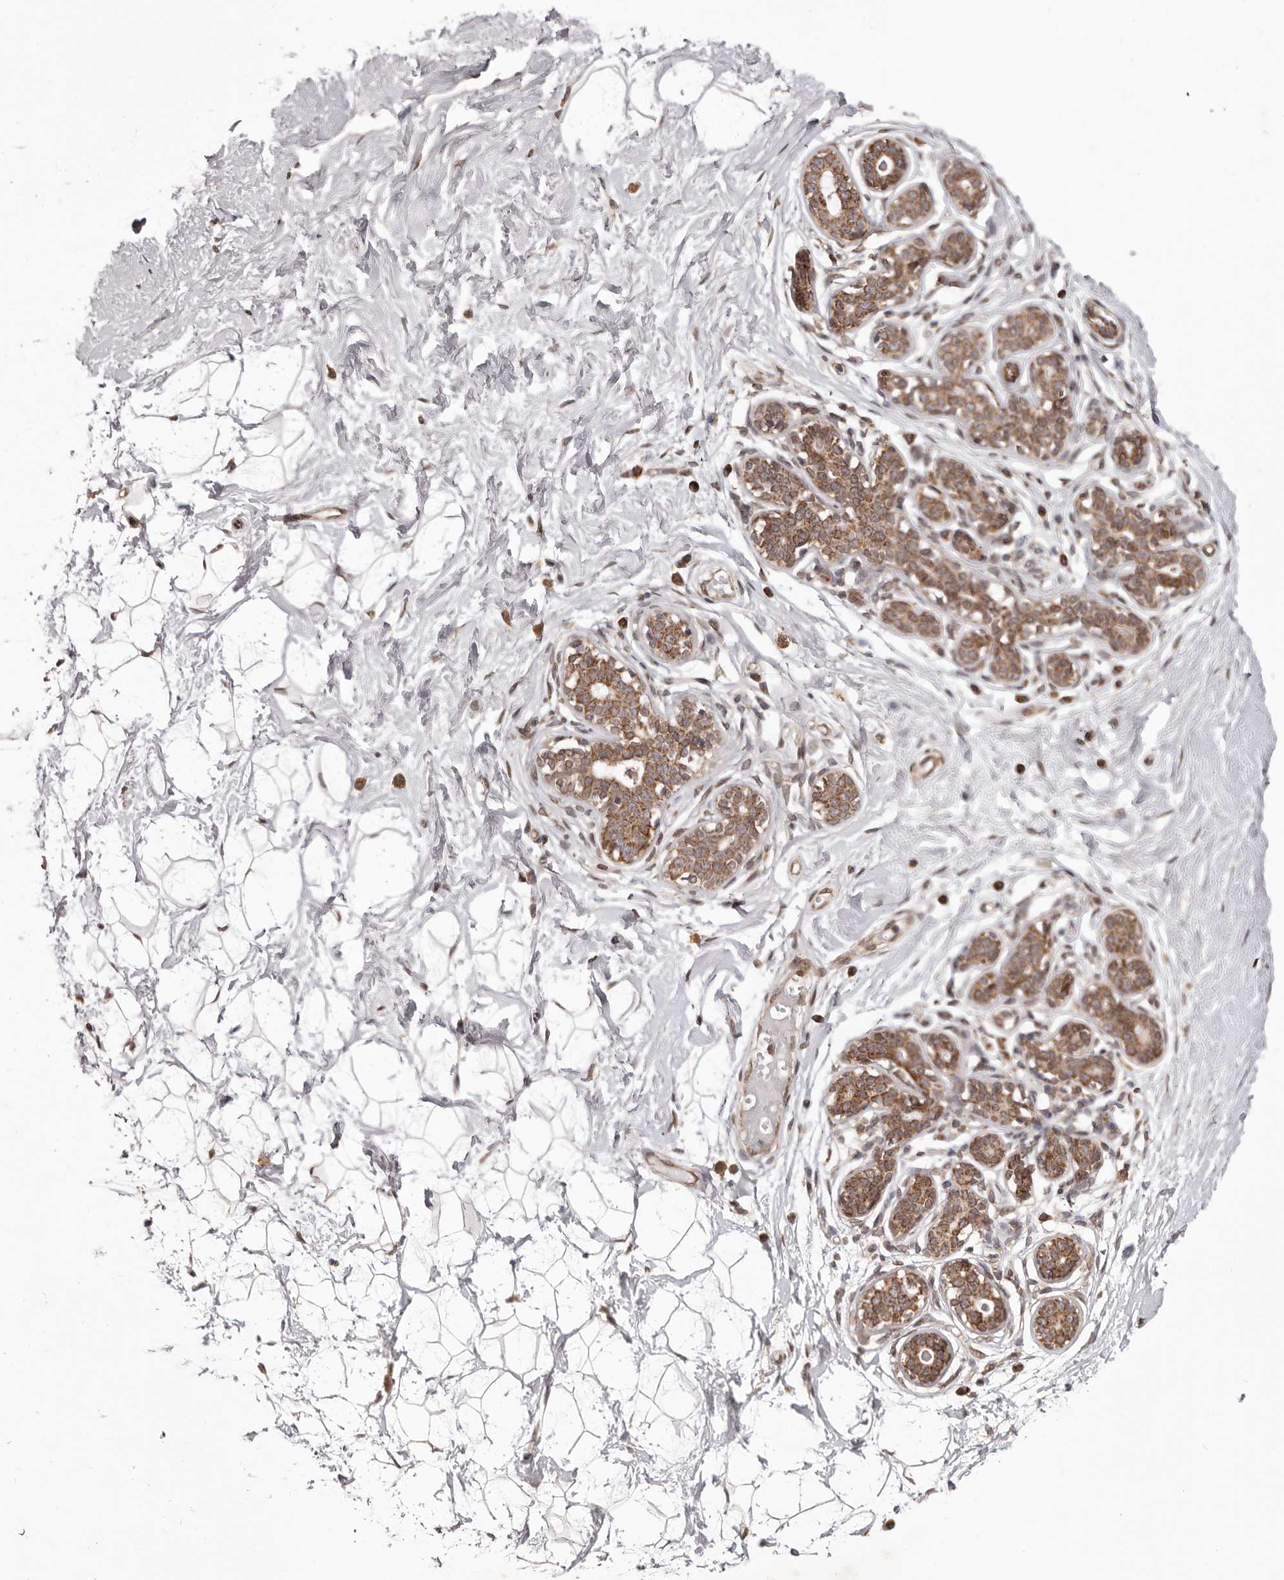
{"staining": {"intensity": "negative", "quantity": "none", "location": "none"}, "tissue": "breast", "cell_type": "Adipocytes", "image_type": "normal", "snomed": [{"axis": "morphology", "description": "Normal tissue, NOS"}, {"axis": "morphology", "description": "Adenoma, NOS"}, {"axis": "topography", "description": "Breast"}], "caption": "Human breast stained for a protein using IHC demonstrates no staining in adipocytes.", "gene": "CHRM2", "patient": {"sex": "female", "age": 23}}